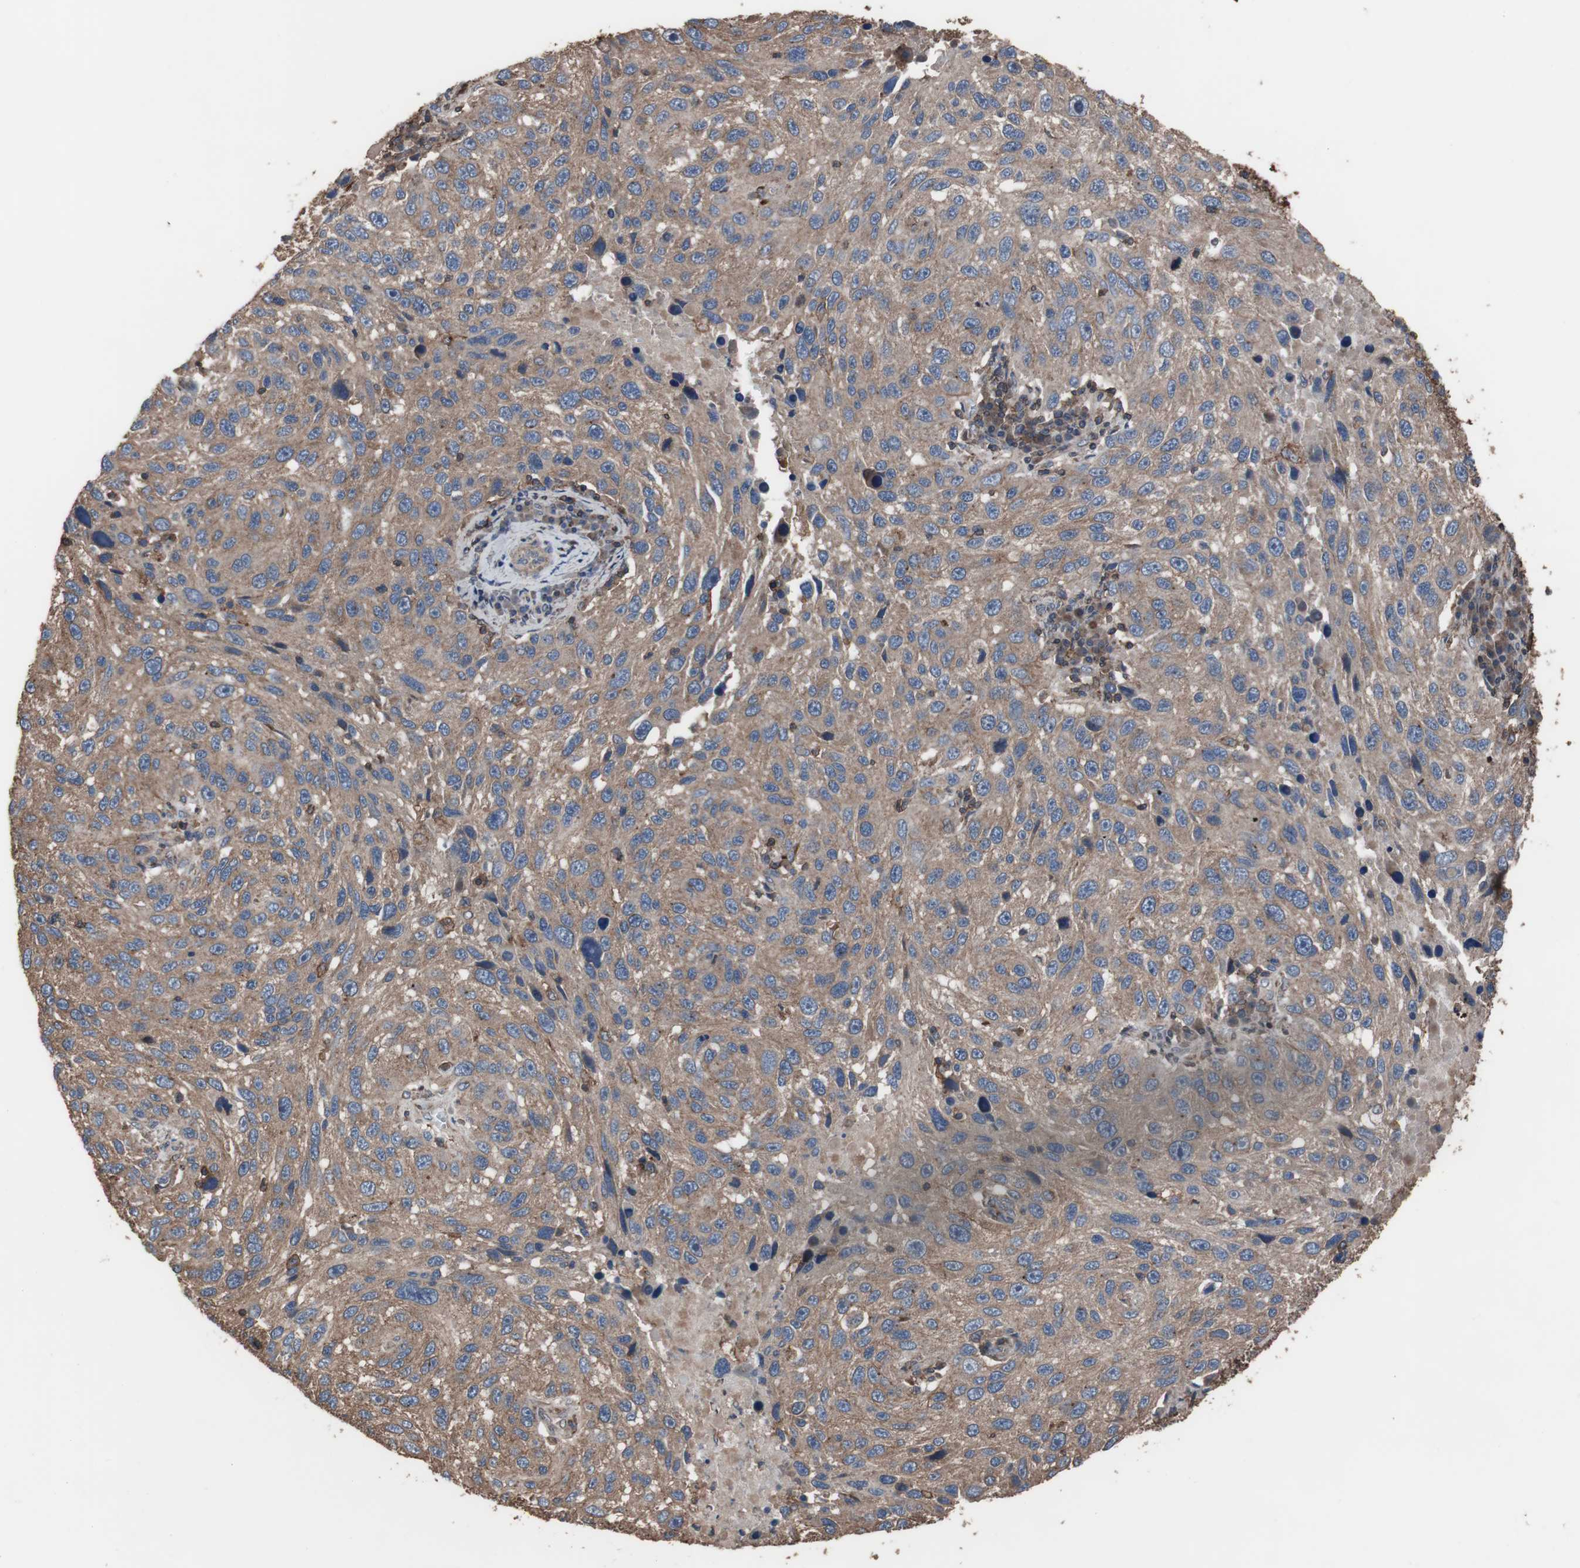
{"staining": {"intensity": "moderate", "quantity": ">75%", "location": "cytoplasmic/membranous"}, "tissue": "melanoma", "cell_type": "Tumor cells", "image_type": "cancer", "snomed": [{"axis": "morphology", "description": "Malignant melanoma, NOS"}, {"axis": "topography", "description": "Skin"}], "caption": "High-power microscopy captured an IHC image of melanoma, revealing moderate cytoplasmic/membranous positivity in about >75% of tumor cells.", "gene": "COL6A2", "patient": {"sex": "male", "age": 53}}